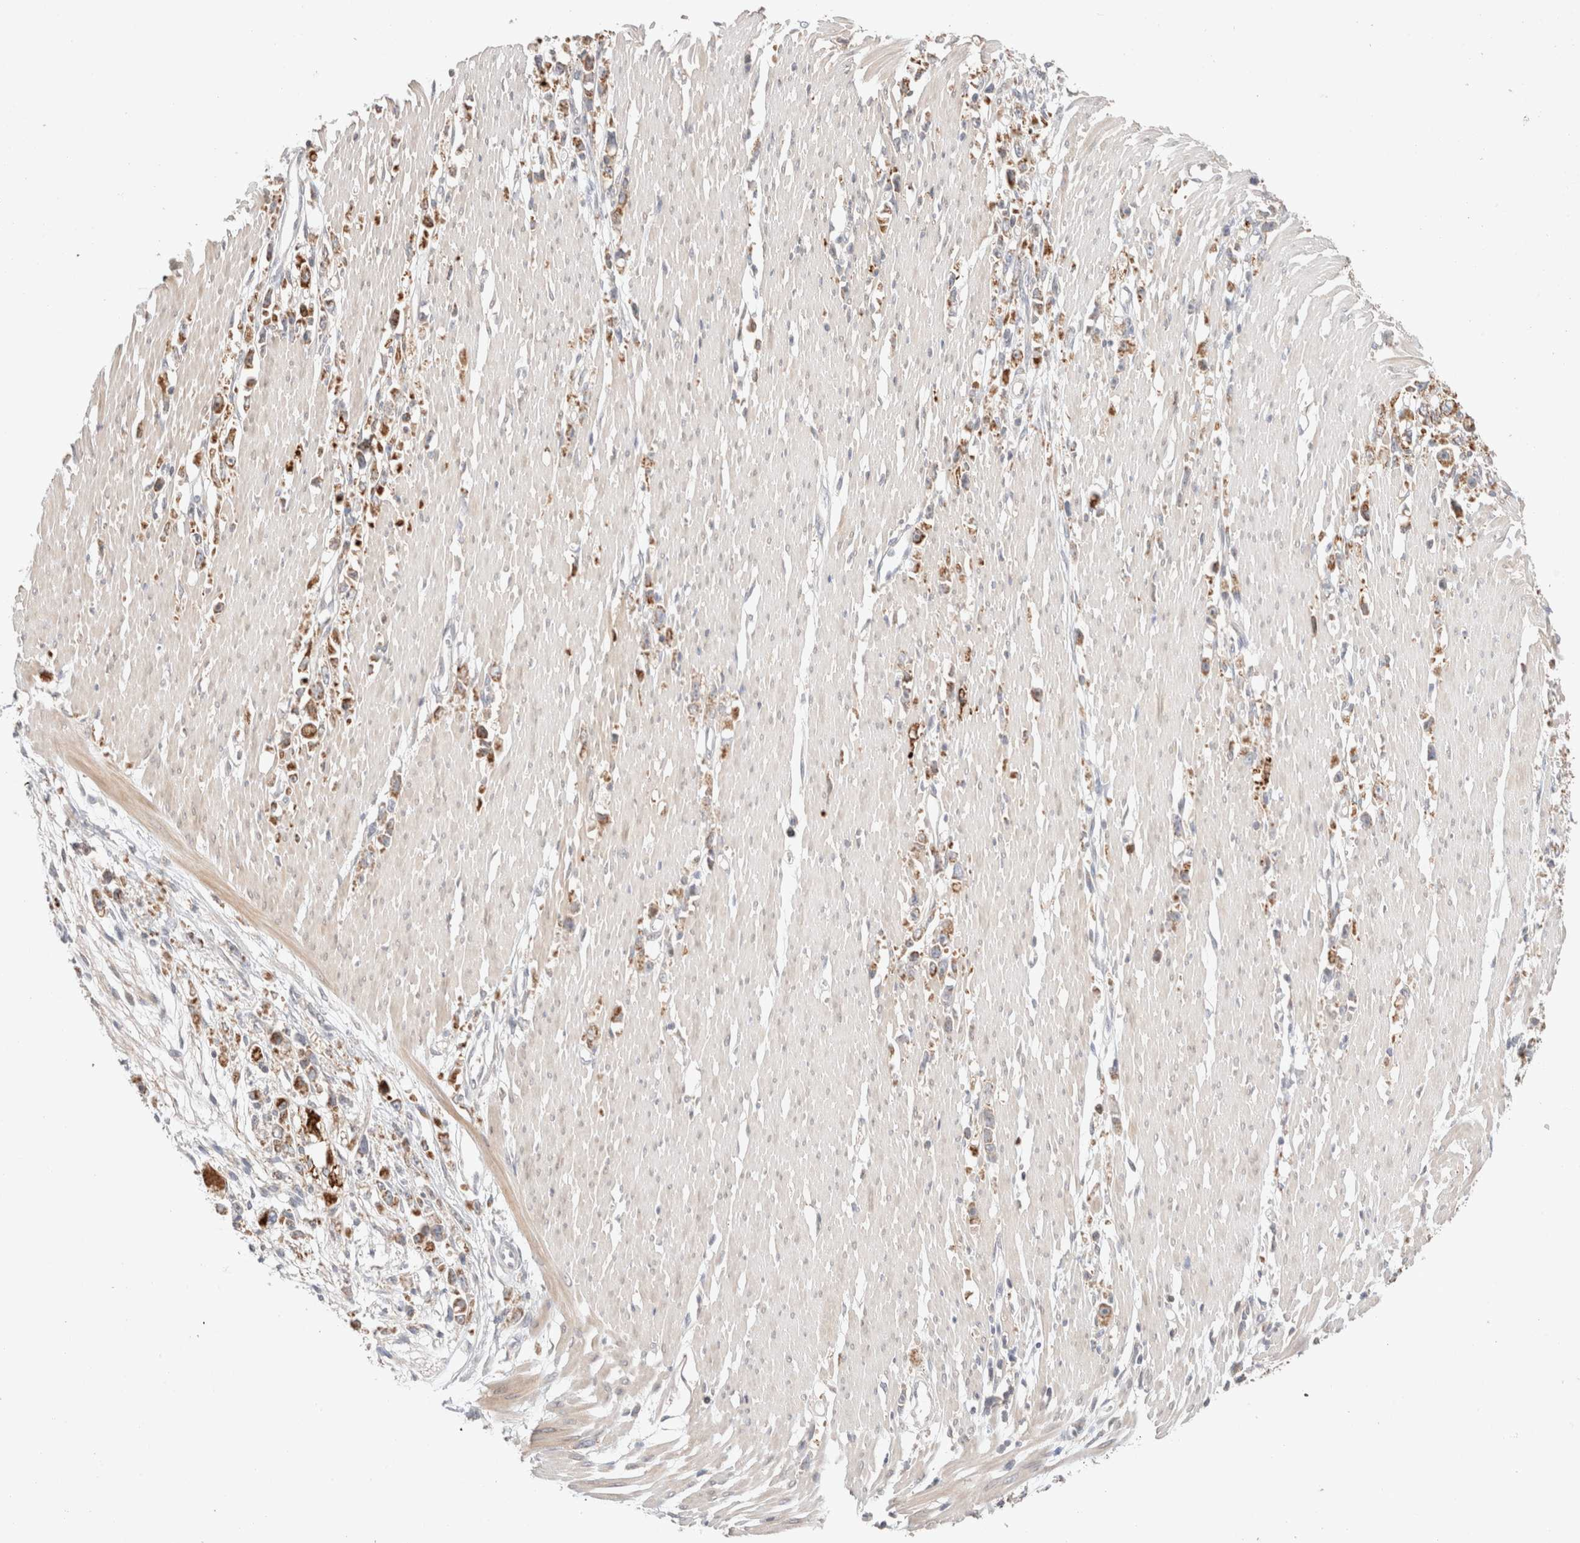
{"staining": {"intensity": "moderate", "quantity": ">75%", "location": "cytoplasmic/membranous"}, "tissue": "stomach cancer", "cell_type": "Tumor cells", "image_type": "cancer", "snomed": [{"axis": "morphology", "description": "Adenocarcinoma, NOS"}, {"axis": "topography", "description": "Stomach"}], "caption": "Moderate cytoplasmic/membranous expression for a protein is identified in about >75% of tumor cells of adenocarcinoma (stomach) using immunohistochemistry (IHC).", "gene": "TRIM41", "patient": {"sex": "female", "age": 59}}